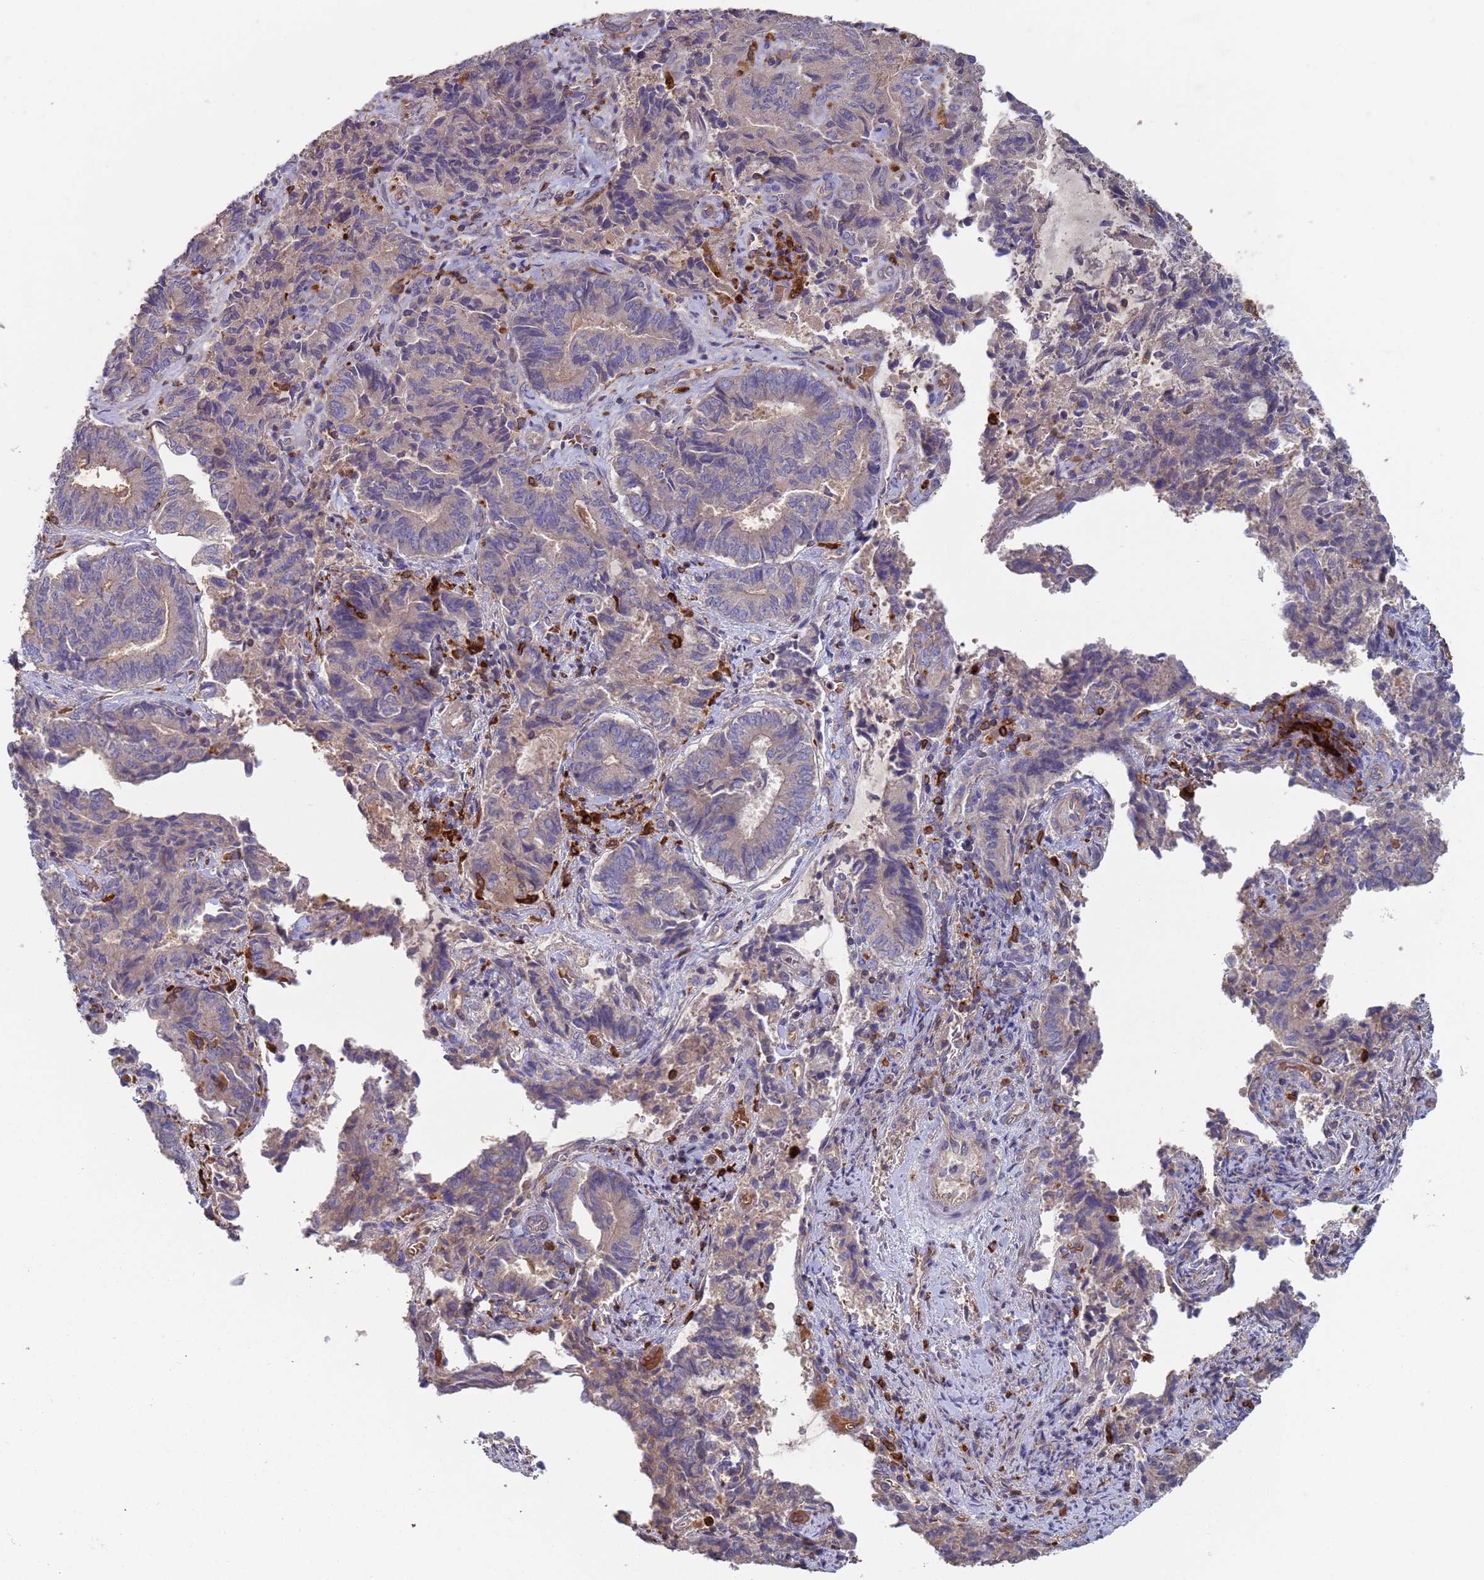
{"staining": {"intensity": "negative", "quantity": "none", "location": "none"}, "tissue": "endometrial cancer", "cell_type": "Tumor cells", "image_type": "cancer", "snomed": [{"axis": "morphology", "description": "Adenocarcinoma, NOS"}, {"axis": "topography", "description": "Endometrium"}], "caption": "The IHC histopathology image has no significant expression in tumor cells of endometrial cancer (adenocarcinoma) tissue. (Brightfield microscopy of DAB immunohistochemistry at high magnification).", "gene": "MALRD1", "patient": {"sex": "female", "age": 80}}